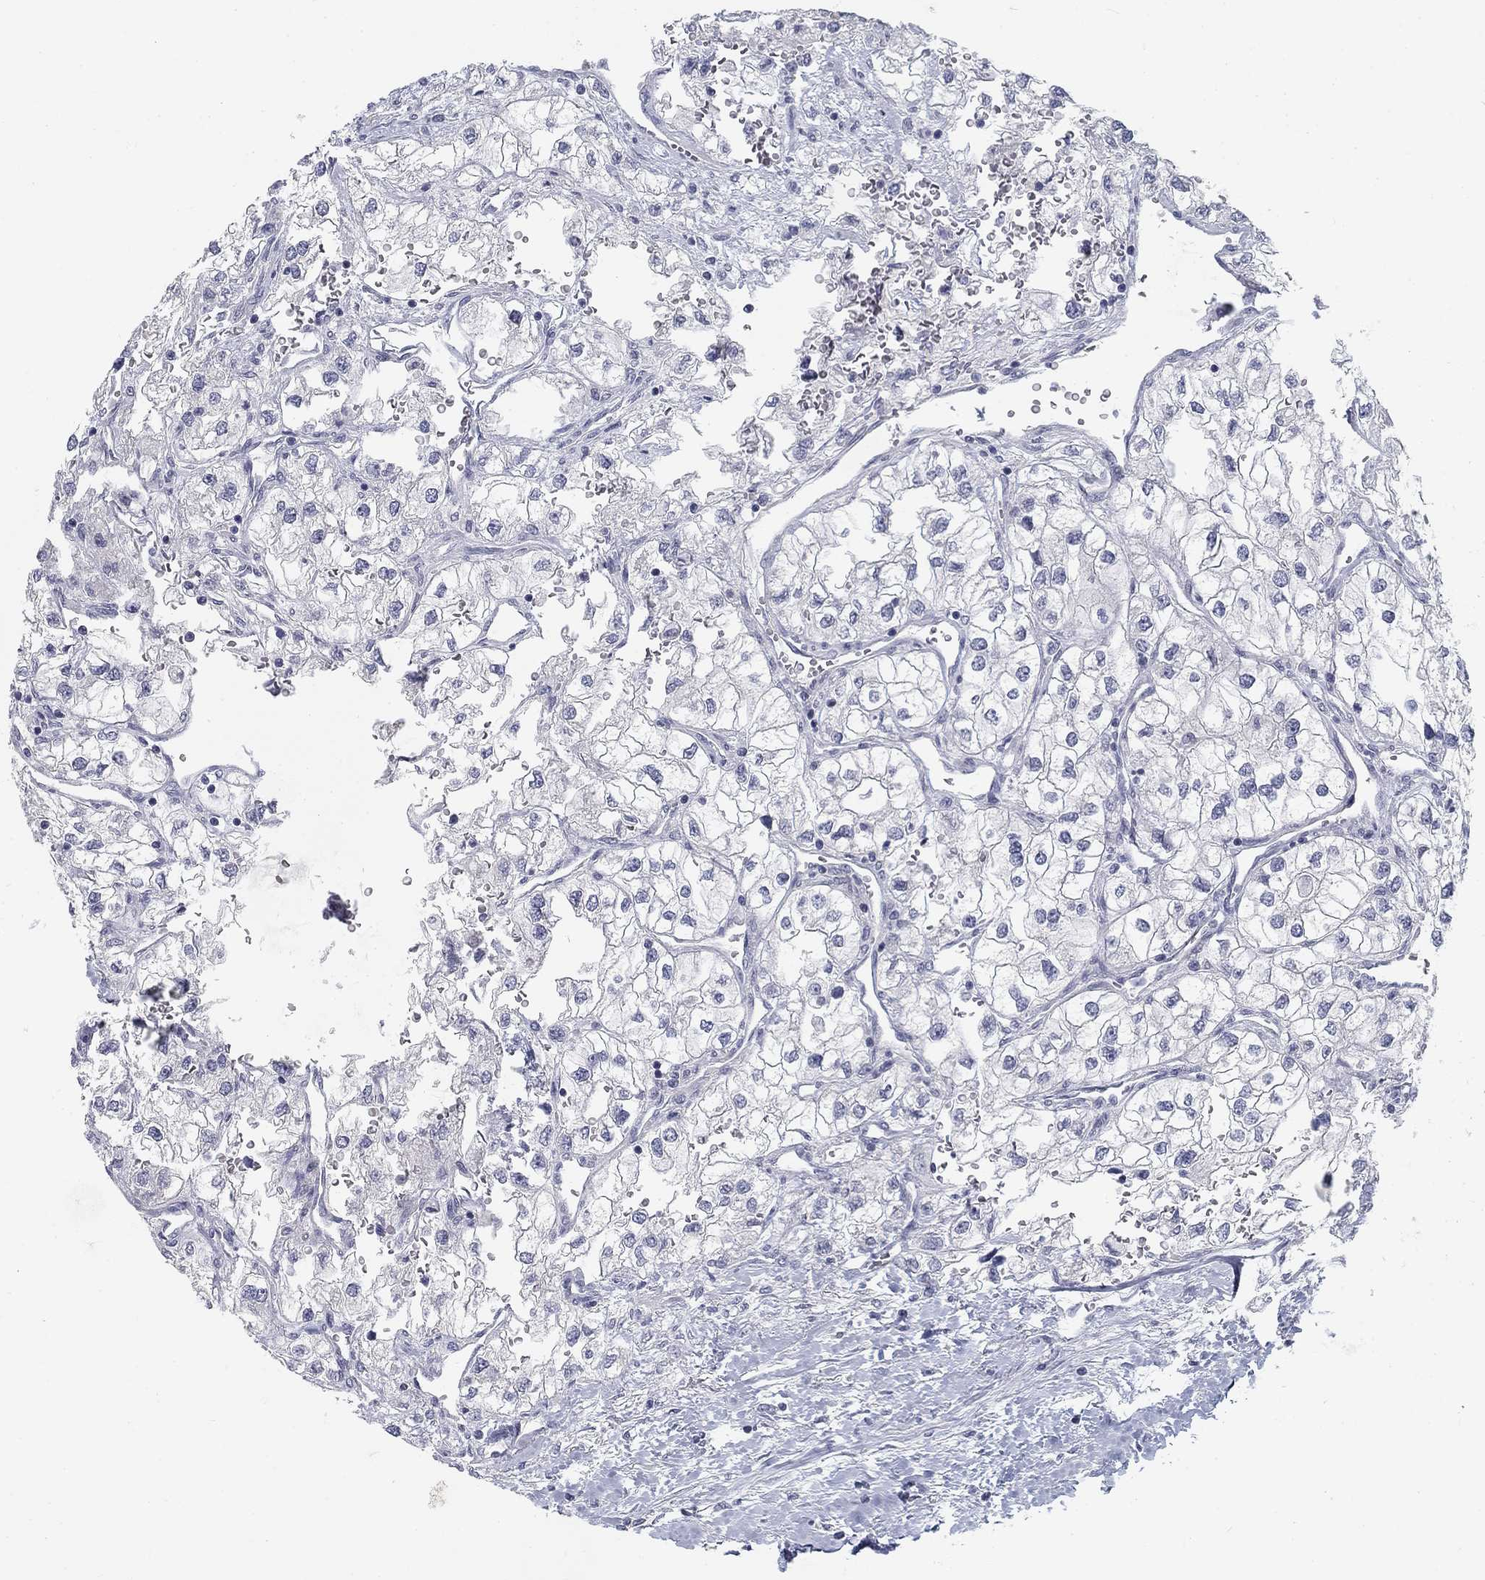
{"staining": {"intensity": "negative", "quantity": "none", "location": "none"}, "tissue": "renal cancer", "cell_type": "Tumor cells", "image_type": "cancer", "snomed": [{"axis": "morphology", "description": "Adenocarcinoma, NOS"}, {"axis": "topography", "description": "Kidney"}], "caption": "Adenocarcinoma (renal) was stained to show a protein in brown. There is no significant expression in tumor cells. (DAB (3,3'-diaminobenzidine) immunohistochemistry (IHC) with hematoxylin counter stain).", "gene": "ATP1A3", "patient": {"sex": "male", "age": 59}}